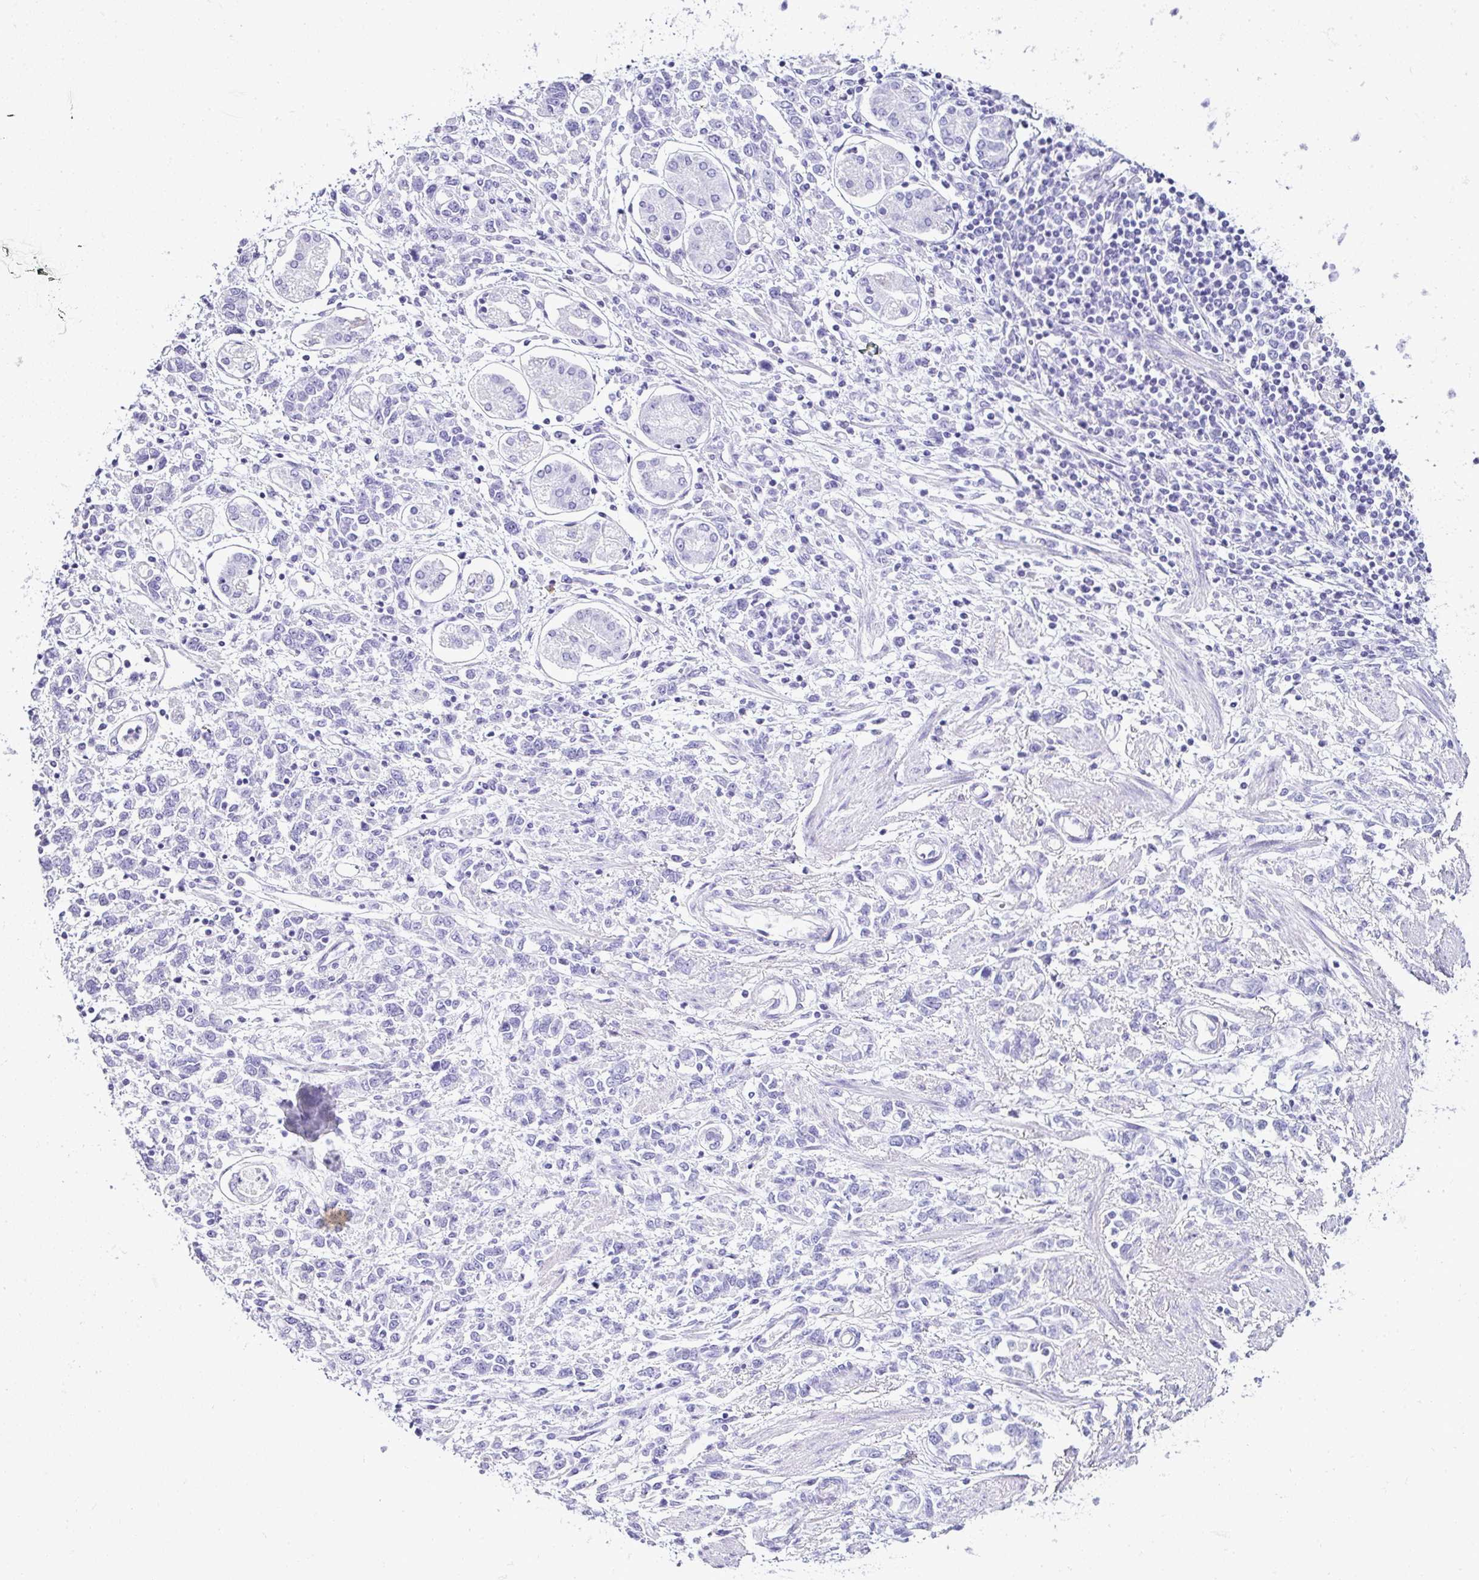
{"staining": {"intensity": "negative", "quantity": "none", "location": "none"}, "tissue": "stomach cancer", "cell_type": "Tumor cells", "image_type": "cancer", "snomed": [{"axis": "morphology", "description": "Adenocarcinoma, NOS"}, {"axis": "topography", "description": "Stomach"}], "caption": "Immunohistochemical staining of adenocarcinoma (stomach) exhibits no significant staining in tumor cells. (DAB (3,3'-diaminobenzidine) immunohistochemistry with hematoxylin counter stain).", "gene": "SERPINB3", "patient": {"sex": "female", "age": 76}}